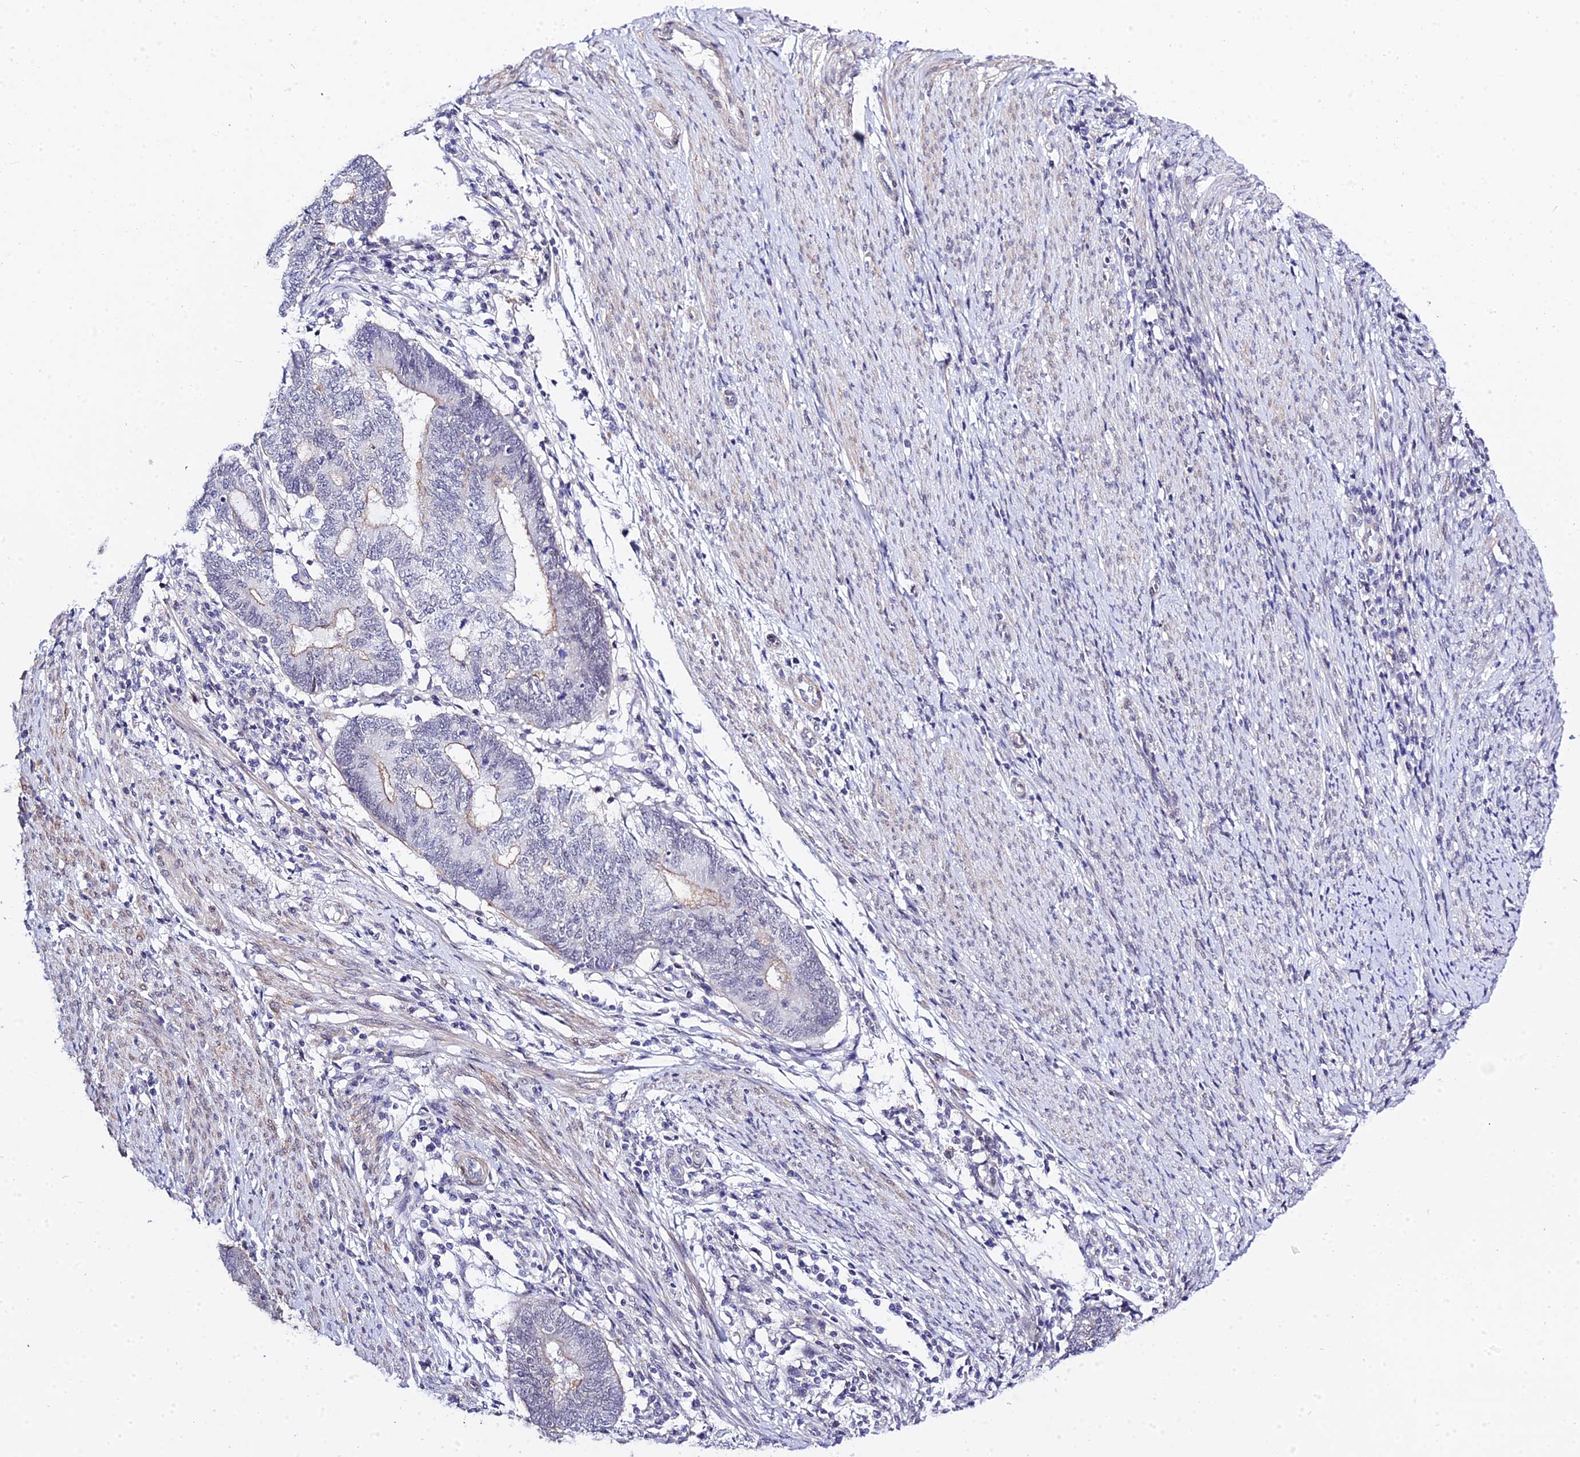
{"staining": {"intensity": "negative", "quantity": "none", "location": "none"}, "tissue": "endometrial cancer", "cell_type": "Tumor cells", "image_type": "cancer", "snomed": [{"axis": "morphology", "description": "Adenocarcinoma, NOS"}, {"axis": "topography", "description": "Uterus"}, {"axis": "topography", "description": "Endometrium"}], "caption": "Tumor cells are negative for protein expression in human endometrial cancer. The staining was performed using DAB (3,3'-diaminobenzidine) to visualize the protein expression in brown, while the nuclei were stained in blue with hematoxylin (Magnification: 20x).", "gene": "ZNF628", "patient": {"sex": "female", "age": 70}}